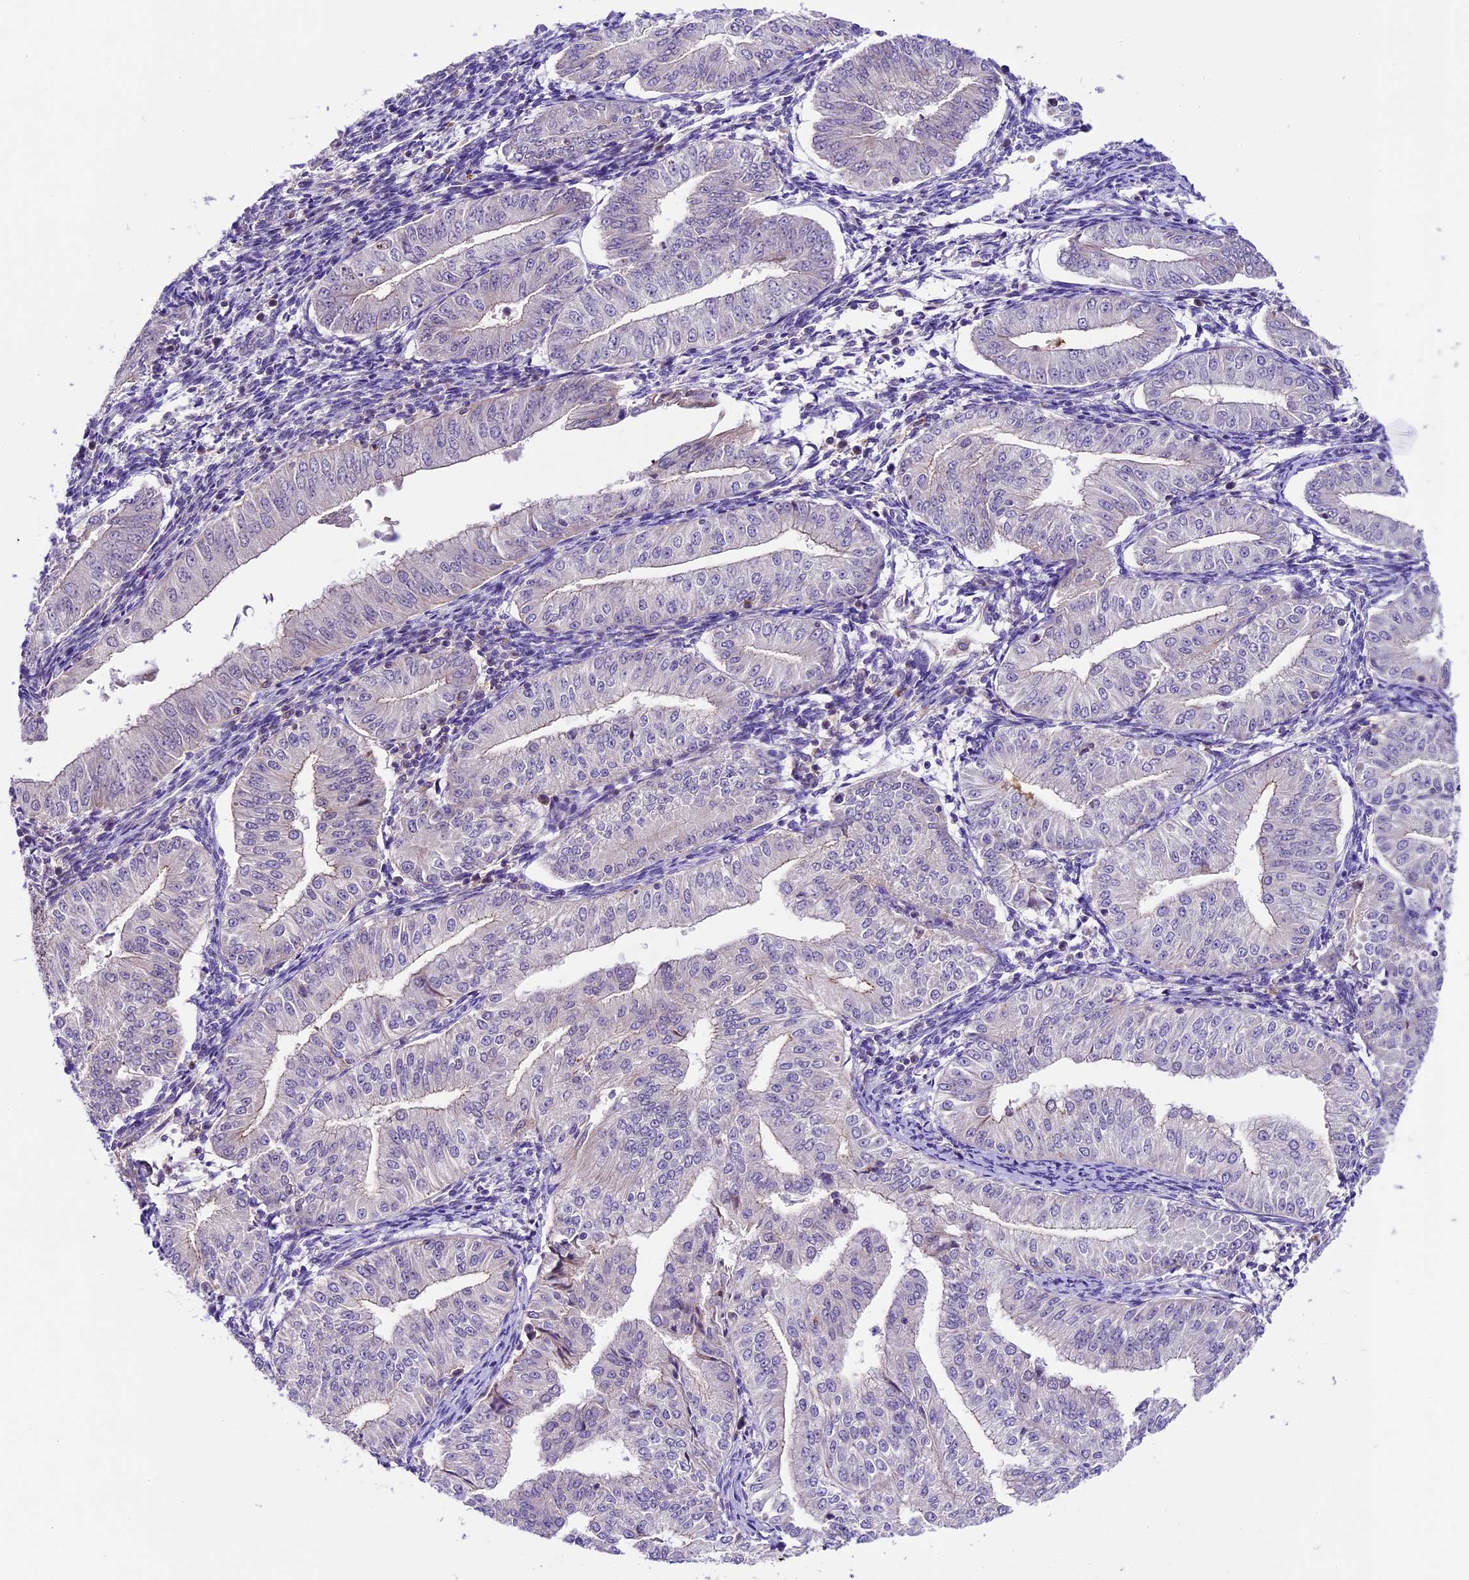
{"staining": {"intensity": "negative", "quantity": "none", "location": "none"}, "tissue": "endometrial cancer", "cell_type": "Tumor cells", "image_type": "cancer", "snomed": [{"axis": "morphology", "description": "Normal tissue, NOS"}, {"axis": "morphology", "description": "Adenocarcinoma, NOS"}, {"axis": "topography", "description": "Endometrium"}], "caption": "Tumor cells show no significant expression in endometrial cancer (adenocarcinoma).", "gene": "SHKBP1", "patient": {"sex": "female", "age": 53}}